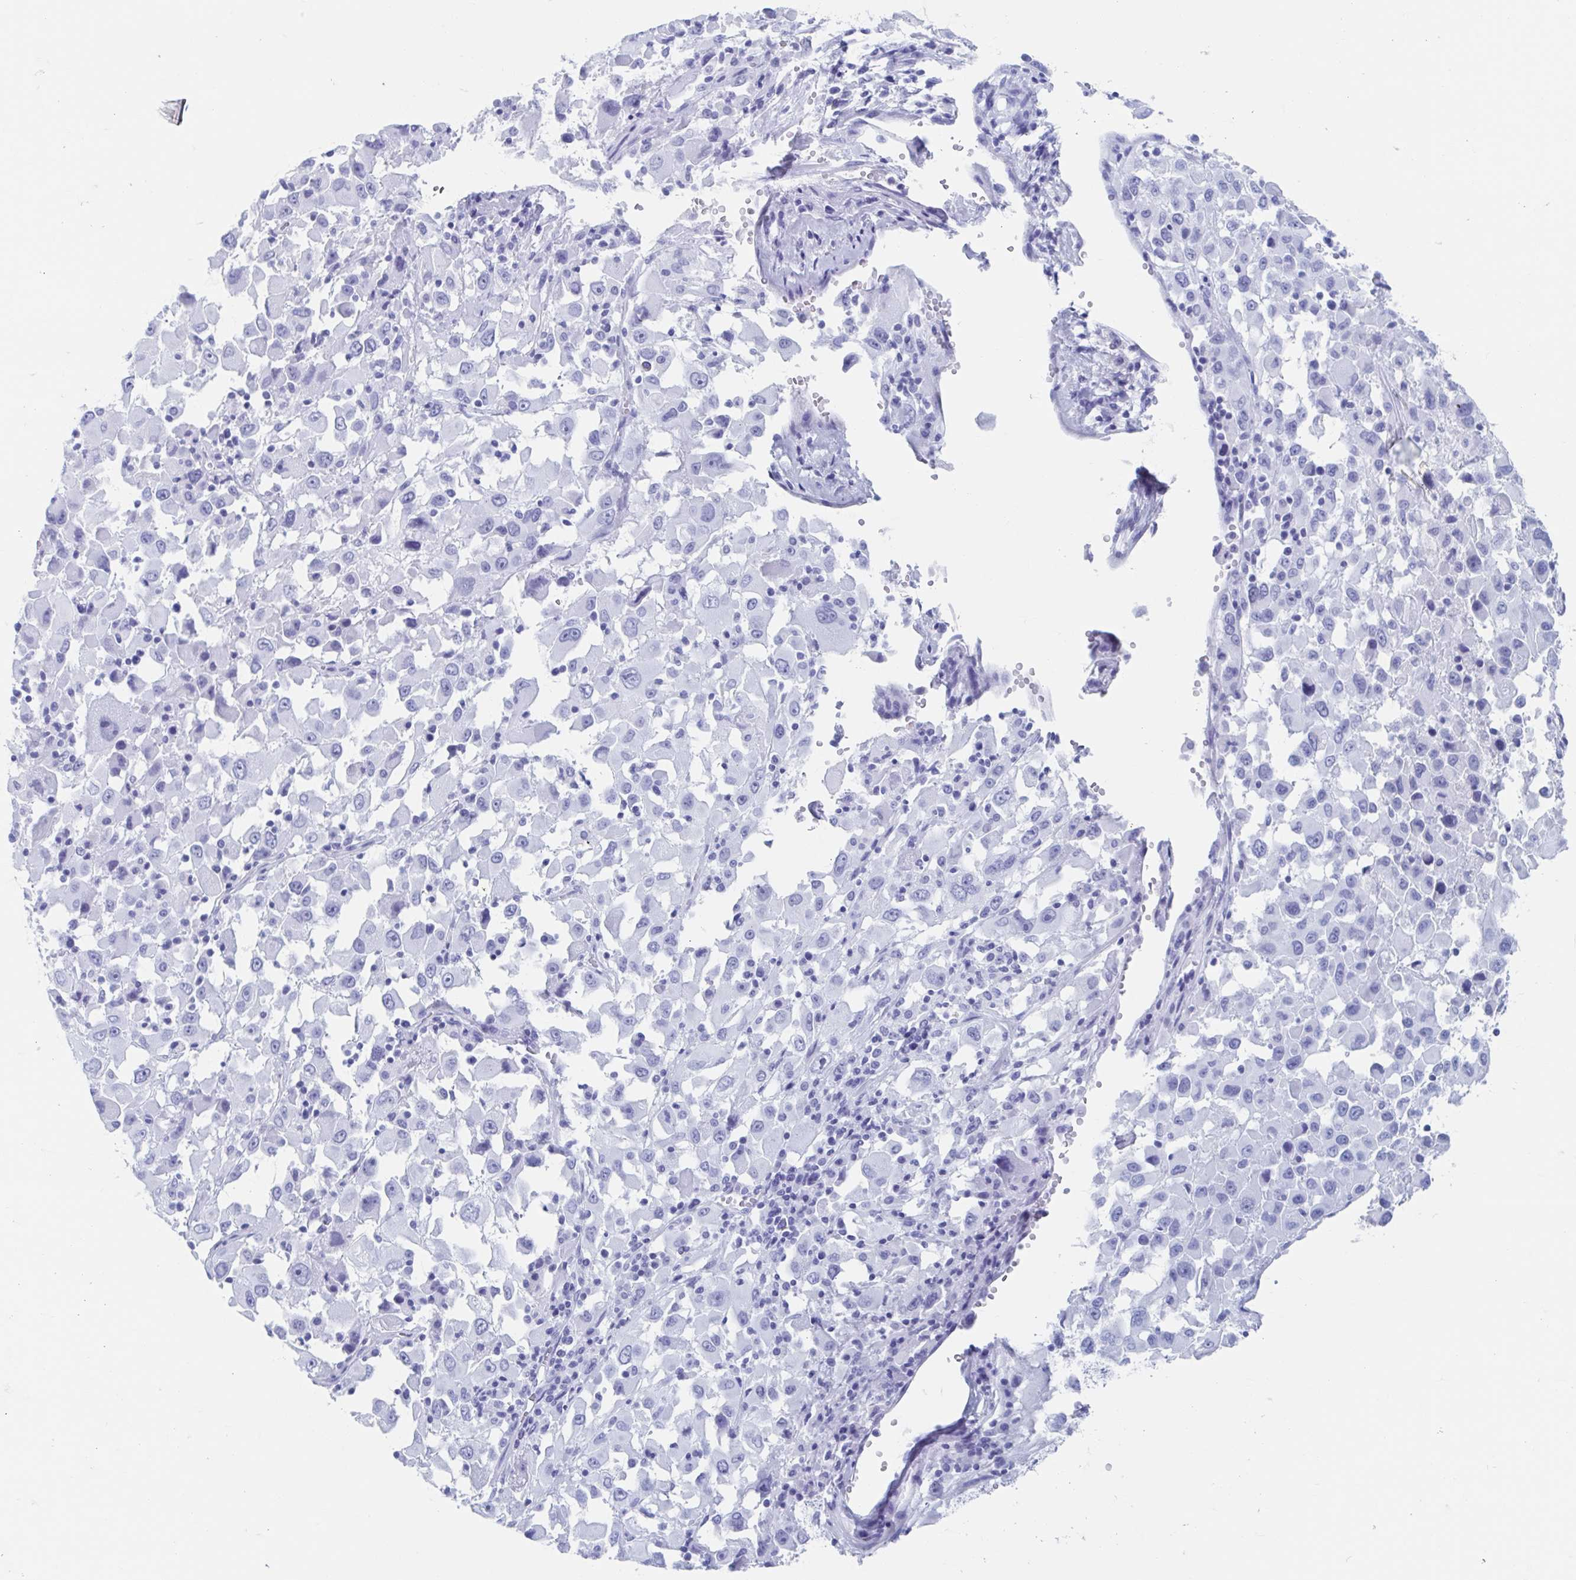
{"staining": {"intensity": "negative", "quantity": "none", "location": "none"}, "tissue": "melanoma", "cell_type": "Tumor cells", "image_type": "cancer", "snomed": [{"axis": "morphology", "description": "Malignant melanoma, Metastatic site"}, {"axis": "topography", "description": "Soft tissue"}], "caption": "Human malignant melanoma (metastatic site) stained for a protein using IHC reveals no expression in tumor cells.", "gene": "HDGFL1", "patient": {"sex": "male", "age": 50}}